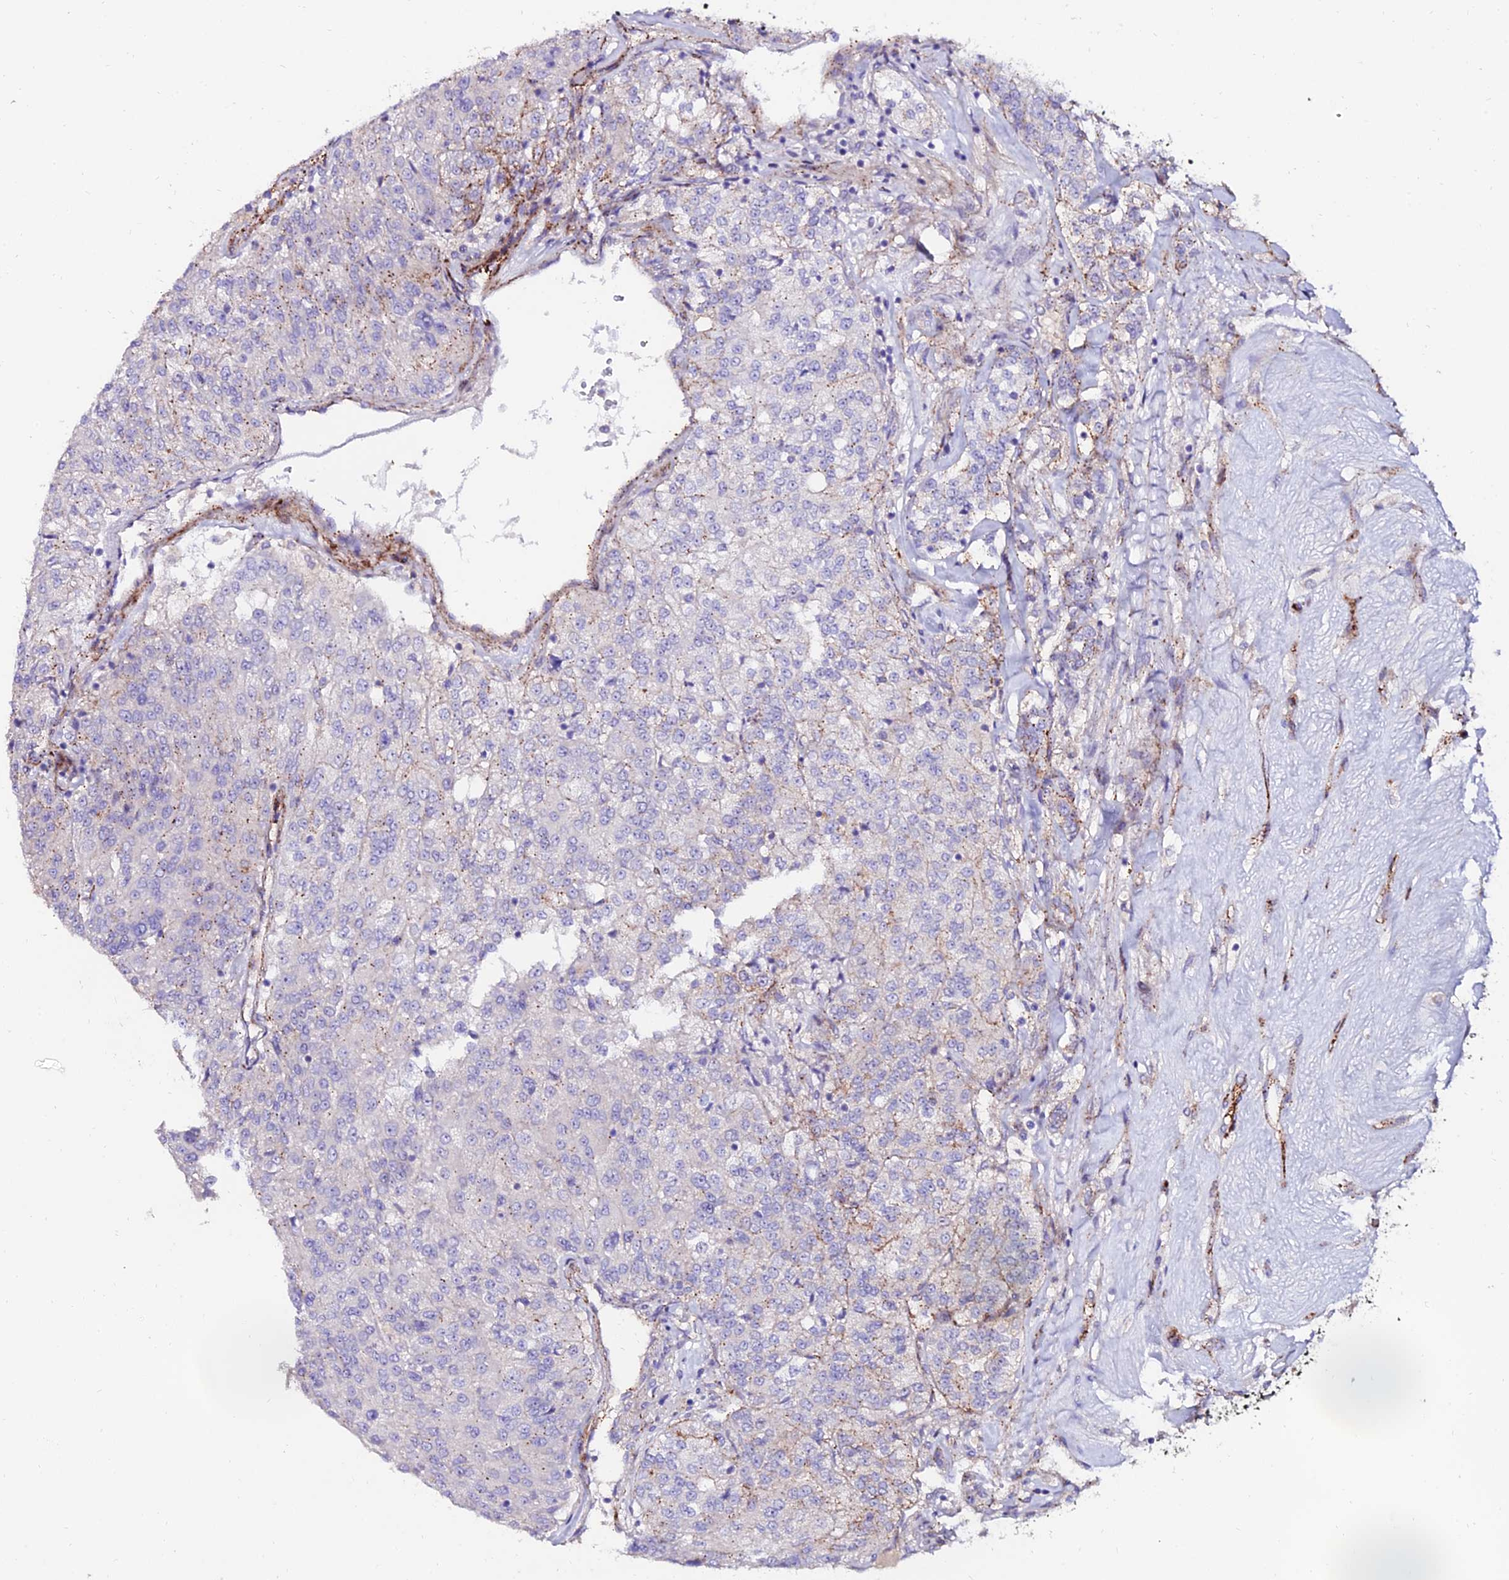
{"staining": {"intensity": "negative", "quantity": "none", "location": "none"}, "tissue": "renal cancer", "cell_type": "Tumor cells", "image_type": "cancer", "snomed": [{"axis": "morphology", "description": "Adenocarcinoma, NOS"}, {"axis": "topography", "description": "Kidney"}], "caption": "Immunohistochemistry (IHC) of human renal cancer exhibits no expression in tumor cells.", "gene": "ALDH3B2", "patient": {"sex": "female", "age": 63}}